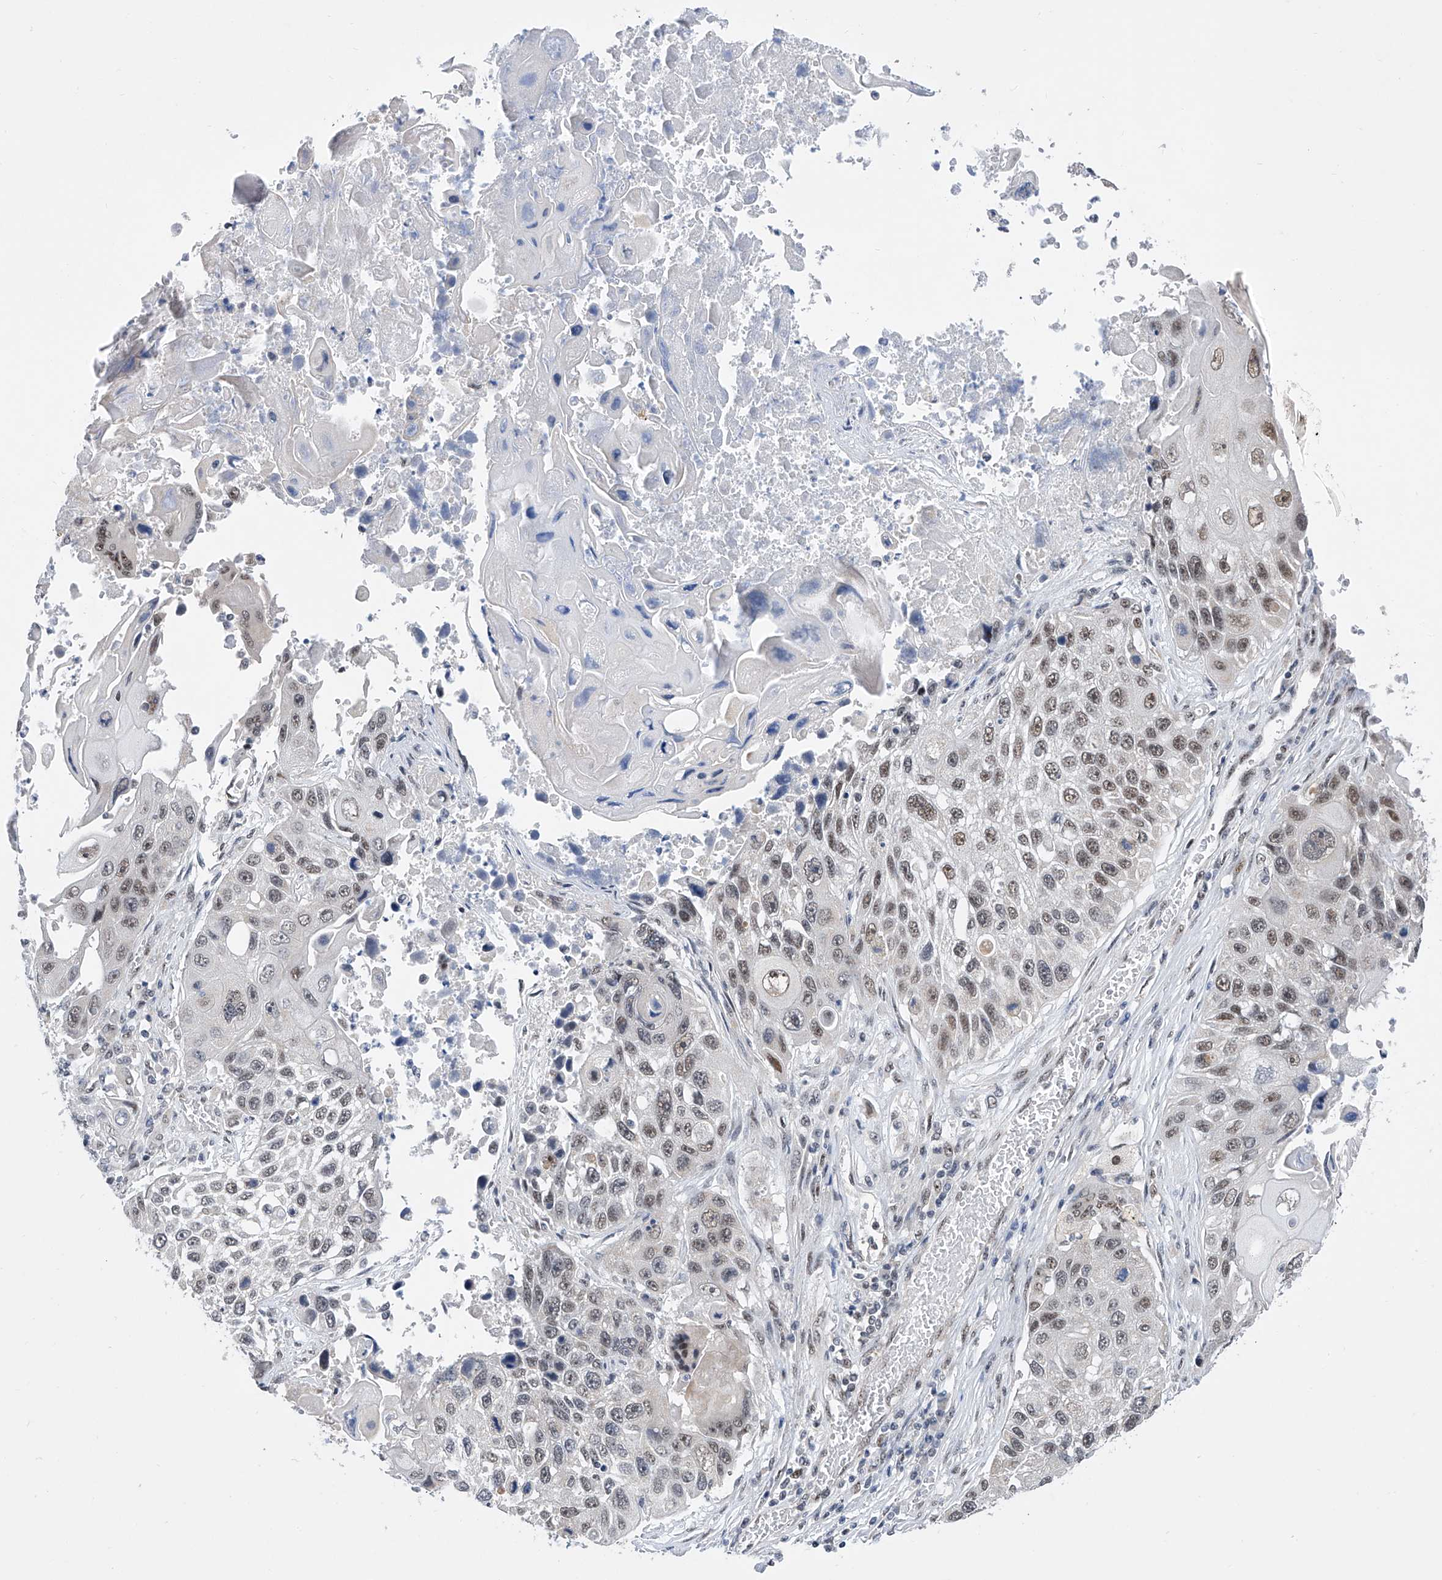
{"staining": {"intensity": "weak", "quantity": "25%-75%", "location": "nuclear"}, "tissue": "lung cancer", "cell_type": "Tumor cells", "image_type": "cancer", "snomed": [{"axis": "morphology", "description": "Squamous cell carcinoma, NOS"}, {"axis": "topography", "description": "Lung"}], "caption": "This is a micrograph of immunohistochemistry staining of lung squamous cell carcinoma, which shows weak expression in the nuclear of tumor cells.", "gene": "RAD54L", "patient": {"sex": "male", "age": 61}}